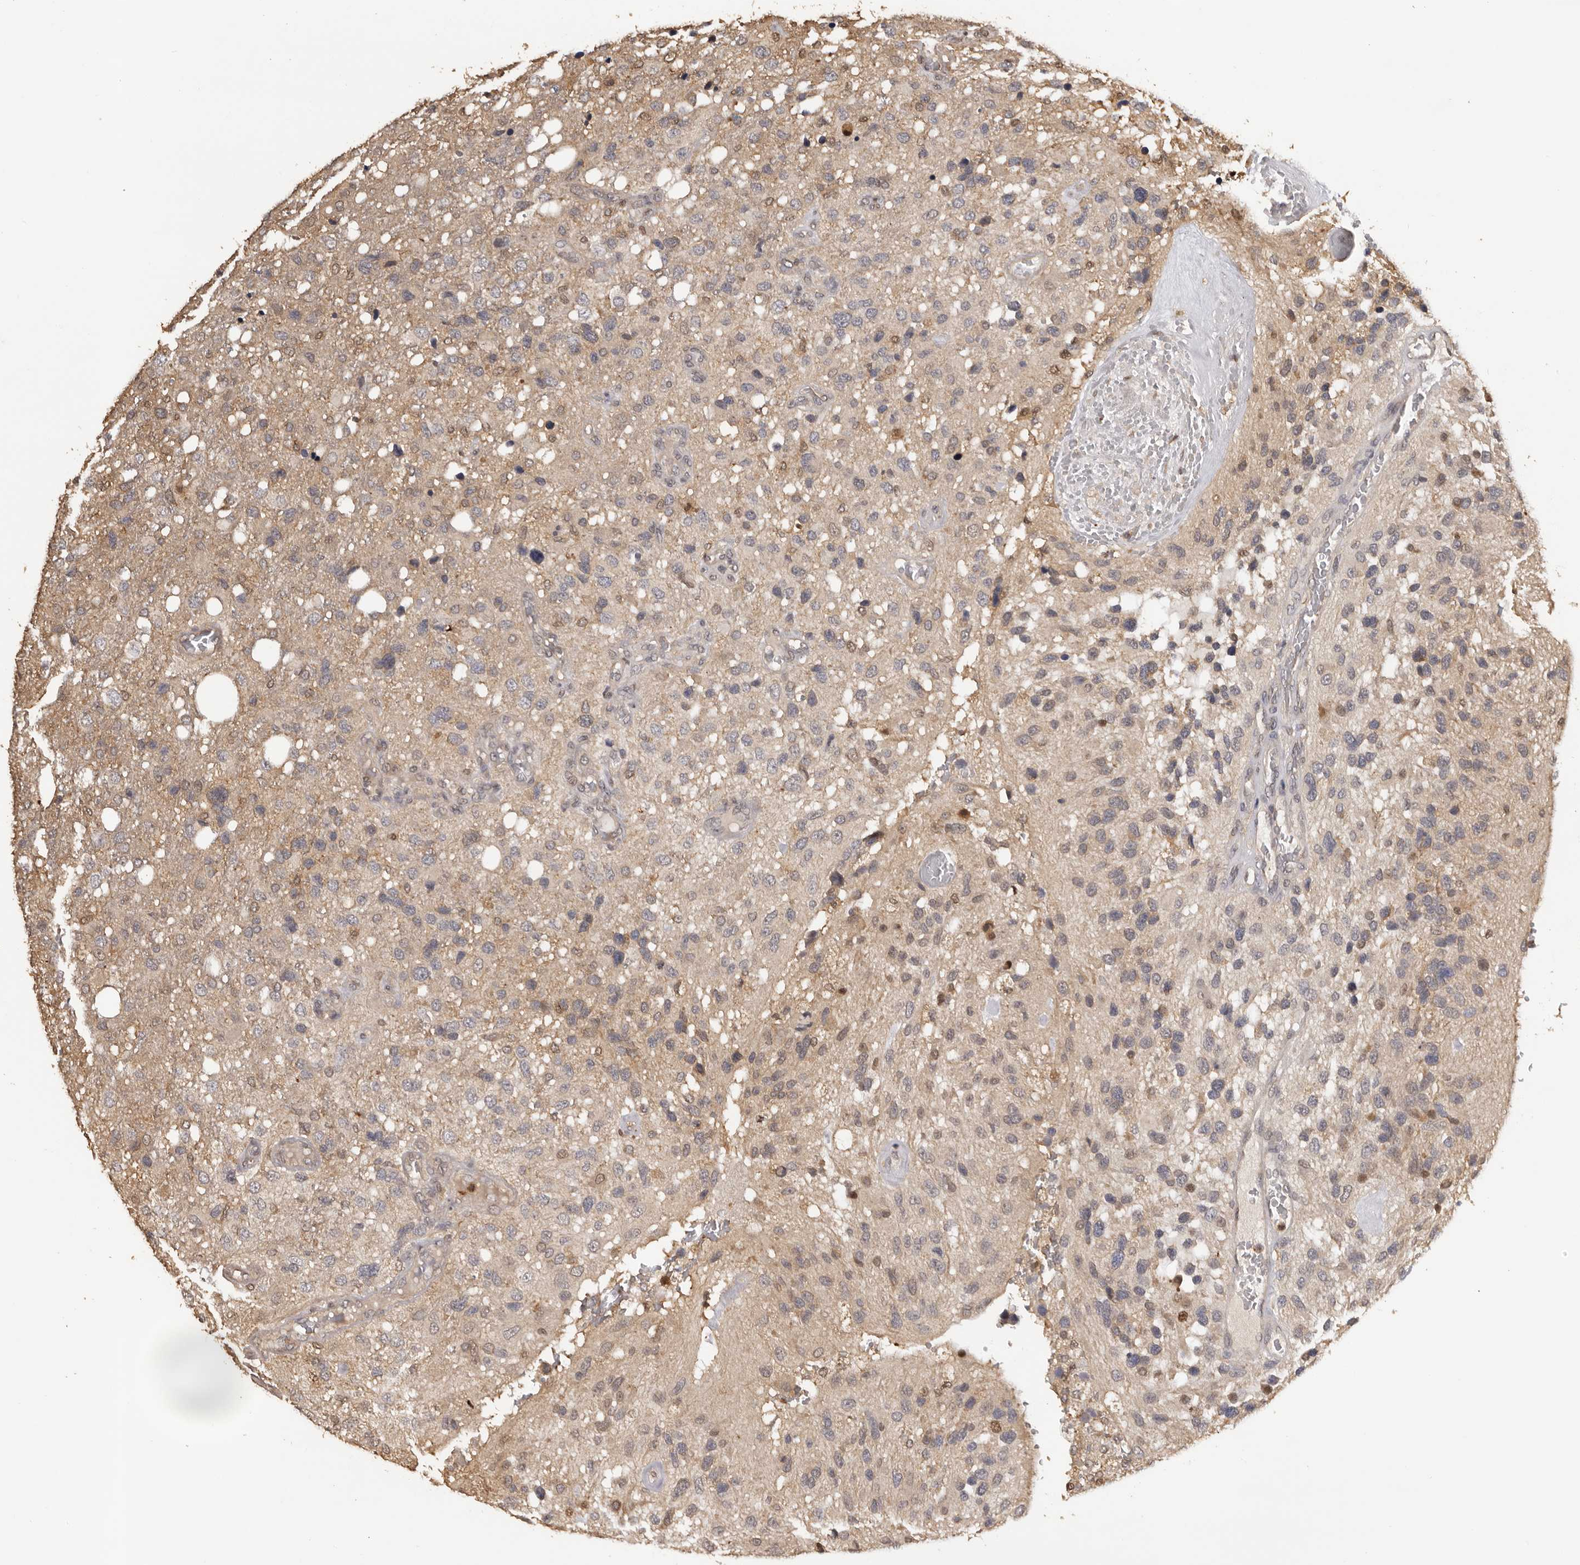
{"staining": {"intensity": "weak", "quantity": ">75%", "location": "cytoplasmic/membranous"}, "tissue": "glioma", "cell_type": "Tumor cells", "image_type": "cancer", "snomed": [{"axis": "morphology", "description": "Glioma, malignant, High grade"}, {"axis": "topography", "description": "Brain"}], "caption": "An immunohistochemistry (IHC) photomicrograph of tumor tissue is shown. Protein staining in brown highlights weak cytoplasmic/membranous positivity in high-grade glioma (malignant) within tumor cells. Nuclei are stained in blue.", "gene": "KIF2B", "patient": {"sex": "female", "age": 58}}